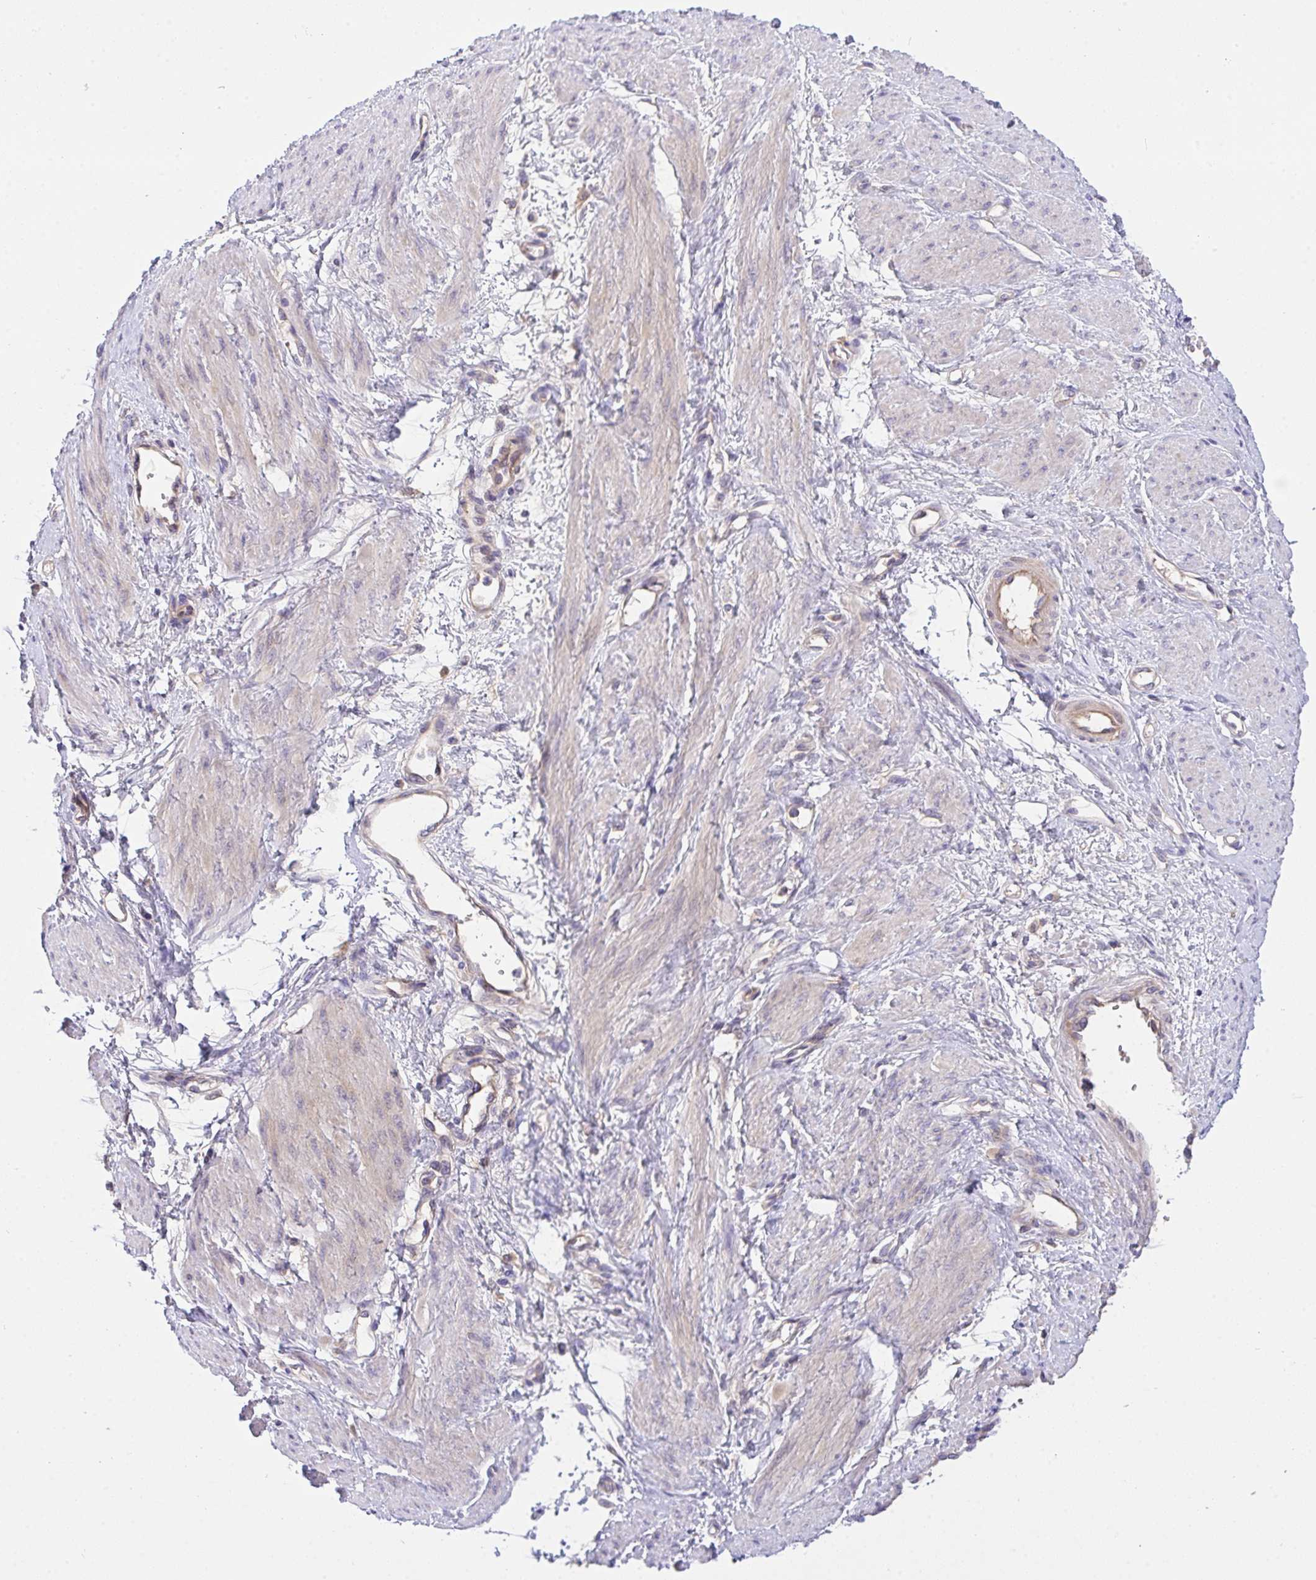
{"staining": {"intensity": "weak", "quantity": "<25%", "location": "cytoplasmic/membranous"}, "tissue": "smooth muscle", "cell_type": "Smooth muscle cells", "image_type": "normal", "snomed": [{"axis": "morphology", "description": "Normal tissue, NOS"}, {"axis": "topography", "description": "Smooth muscle"}, {"axis": "topography", "description": "Uterus"}], "caption": "Smooth muscle stained for a protein using immunohistochemistry displays no positivity smooth muscle cells.", "gene": "ZNF581", "patient": {"sex": "female", "age": 39}}